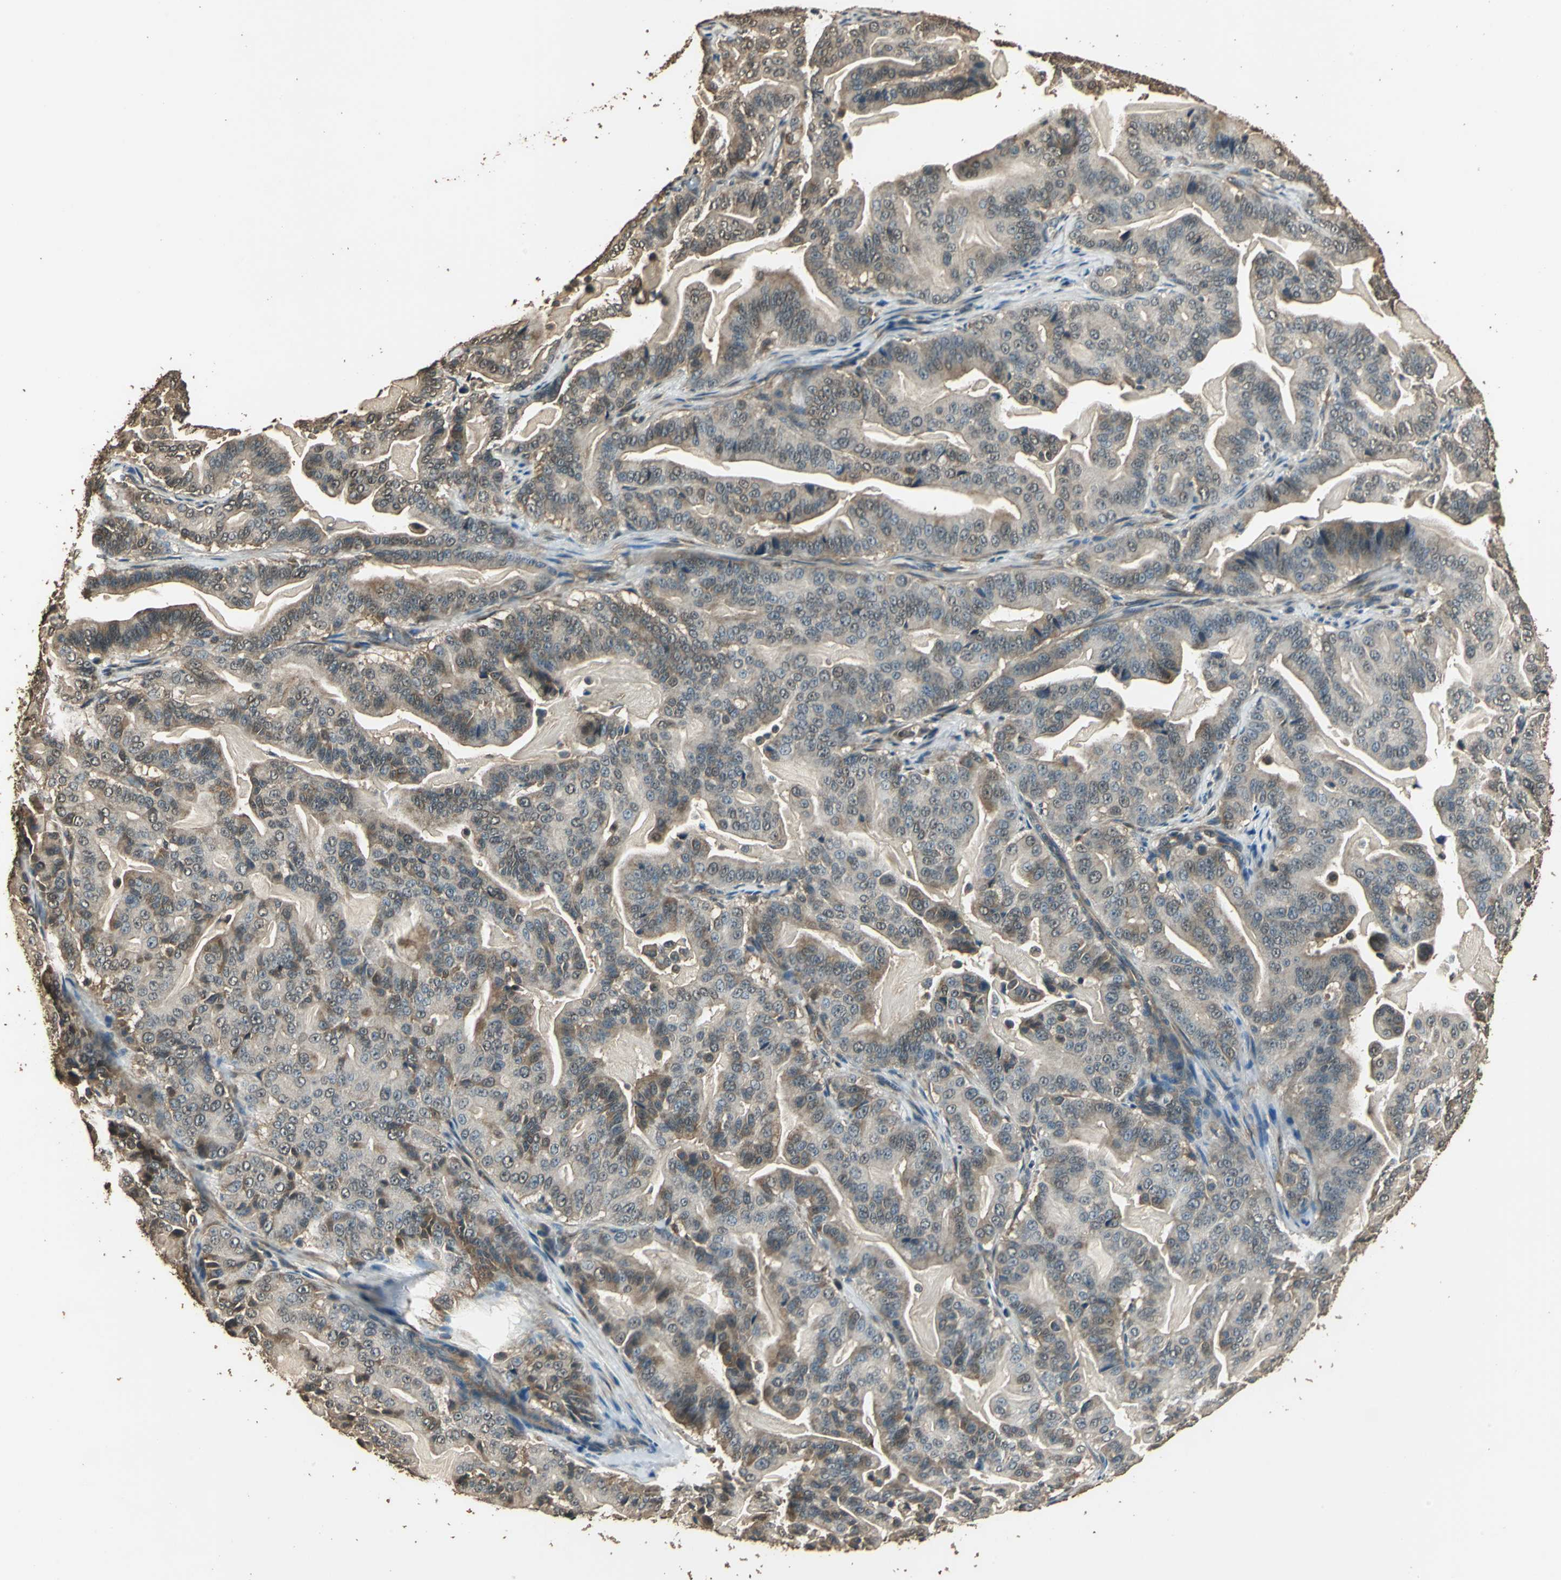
{"staining": {"intensity": "moderate", "quantity": ">75%", "location": "cytoplasmic/membranous,nuclear"}, "tissue": "pancreatic cancer", "cell_type": "Tumor cells", "image_type": "cancer", "snomed": [{"axis": "morphology", "description": "Adenocarcinoma, NOS"}, {"axis": "topography", "description": "Pancreas"}], "caption": "Tumor cells show moderate cytoplasmic/membranous and nuclear staining in about >75% of cells in pancreatic cancer.", "gene": "TMPRSS4", "patient": {"sex": "male", "age": 63}}